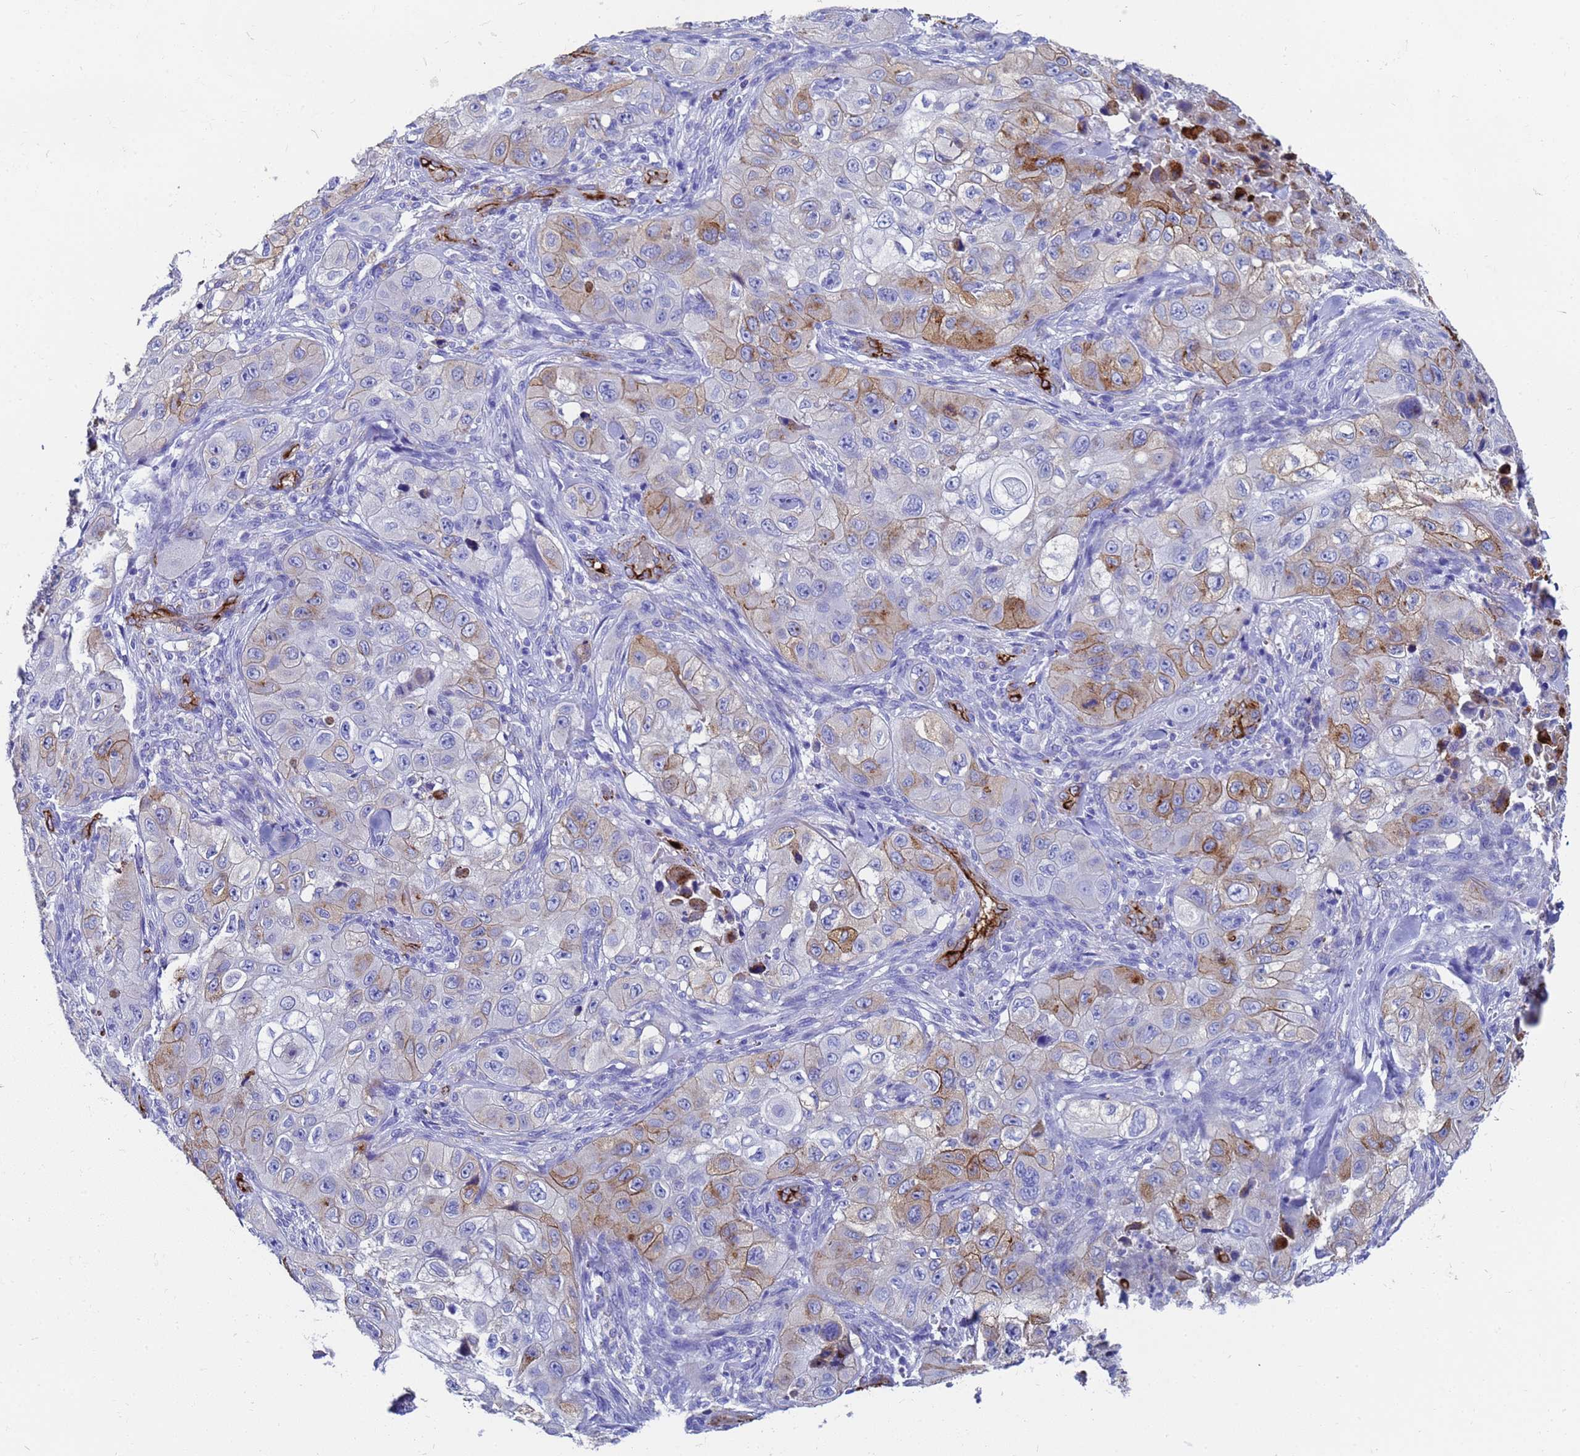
{"staining": {"intensity": "weak", "quantity": "<25%", "location": "cytoplasmic/membranous"}, "tissue": "skin cancer", "cell_type": "Tumor cells", "image_type": "cancer", "snomed": [{"axis": "morphology", "description": "Squamous cell carcinoma, NOS"}, {"axis": "topography", "description": "Skin"}, {"axis": "topography", "description": "Subcutis"}], "caption": "Tumor cells are negative for protein expression in human skin squamous cell carcinoma.", "gene": "ADIPOQ", "patient": {"sex": "male", "age": 73}}